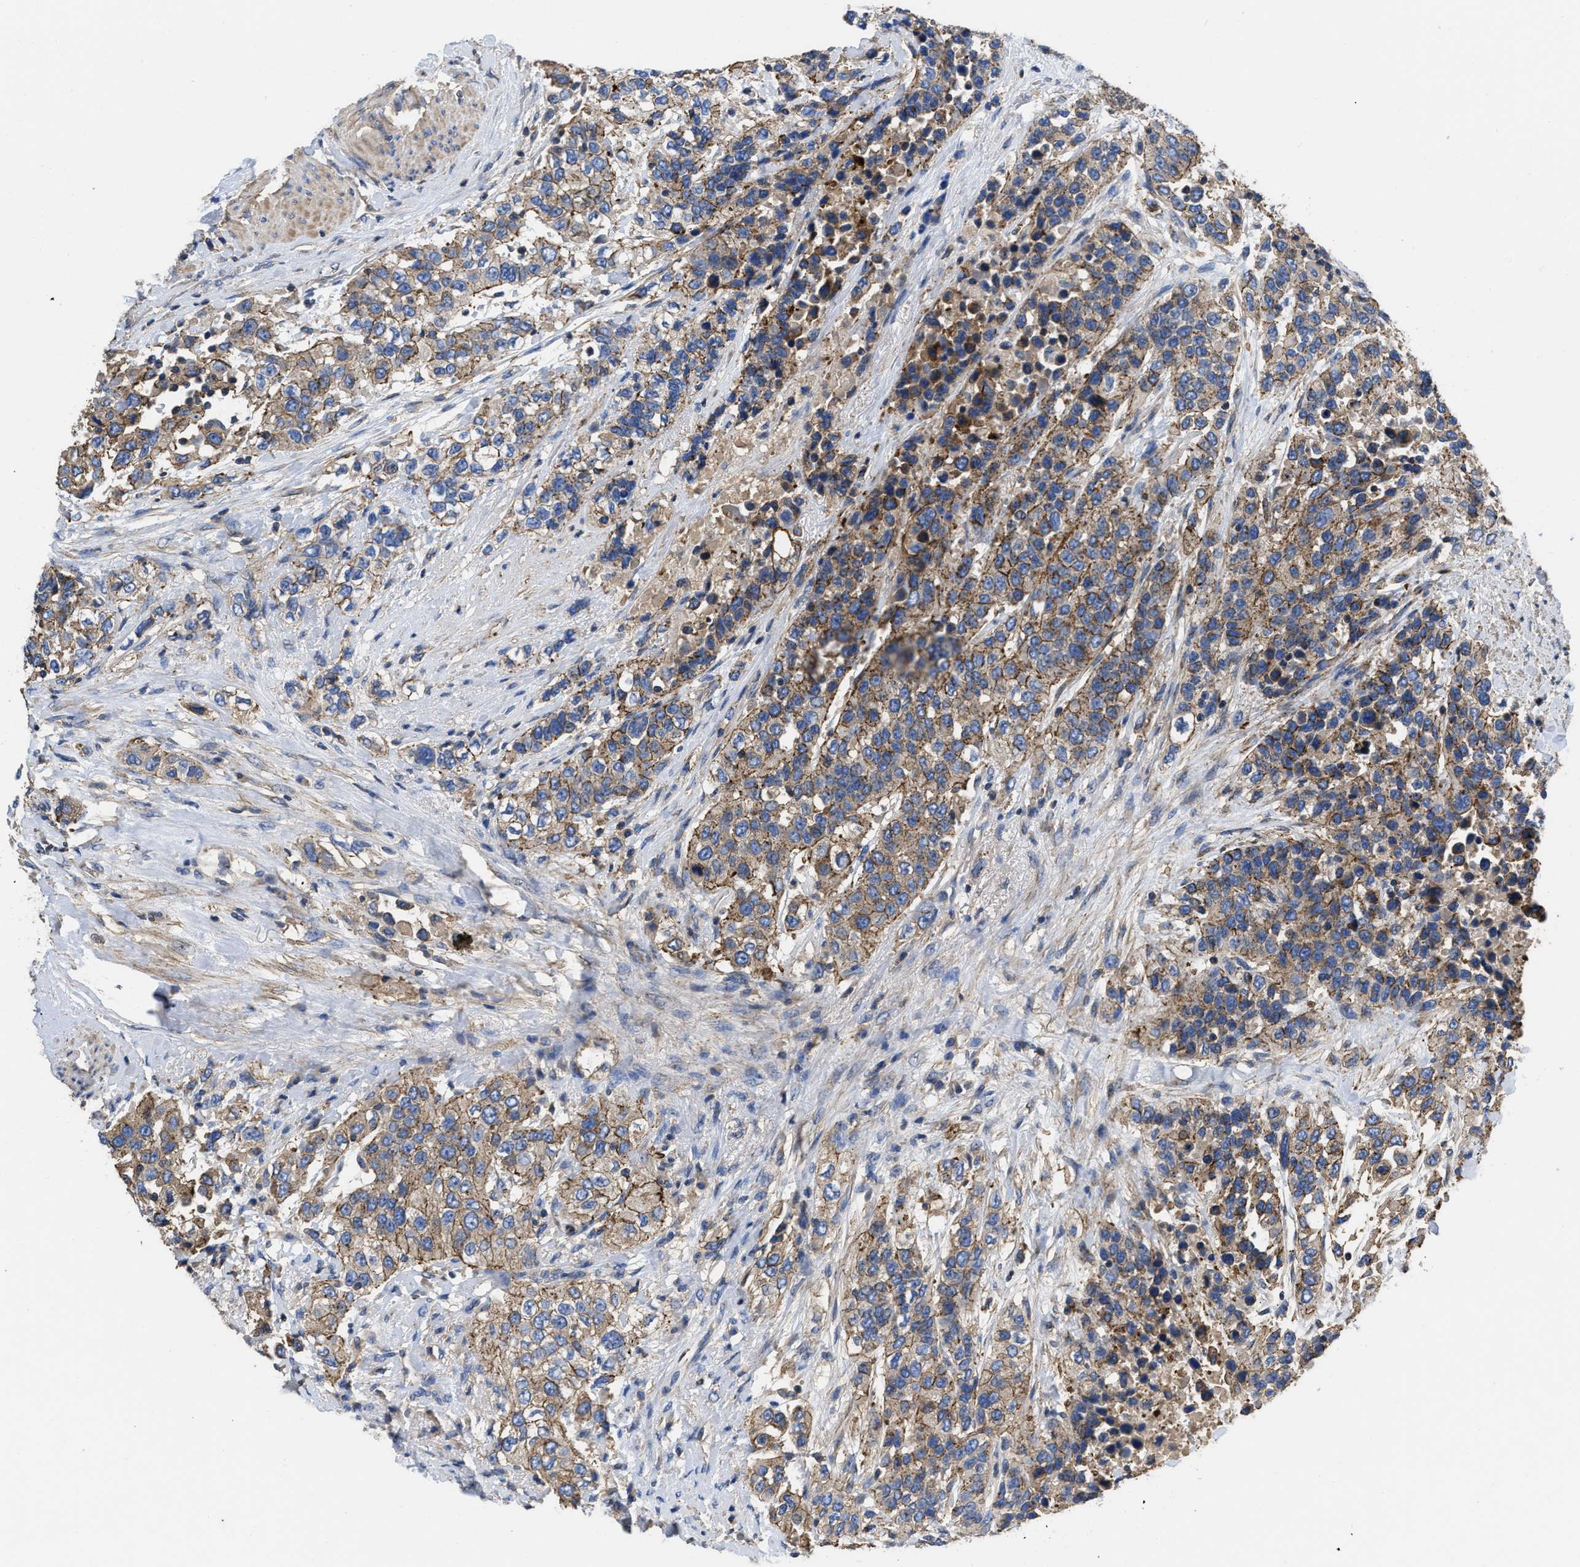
{"staining": {"intensity": "weak", "quantity": ">75%", "location": "cytoplasmic/membranous"}, "tissue": "urothelial cancer", "cell_type": "Tumor cells", "image_type": "cancer", "snomed": [{"axis": "morphology", "description": "Urothelial carcinoma, High grade"}, {"axis": "topography", "description": "Urinary bladder"}], "caption": "Urothelial carcinoma (high-grade) stained for a protein shows weak cytoplasmic/membranous positivity in tumor cells.", "gene": "USP4", "patient": {"sex": "female", "age": 80}}